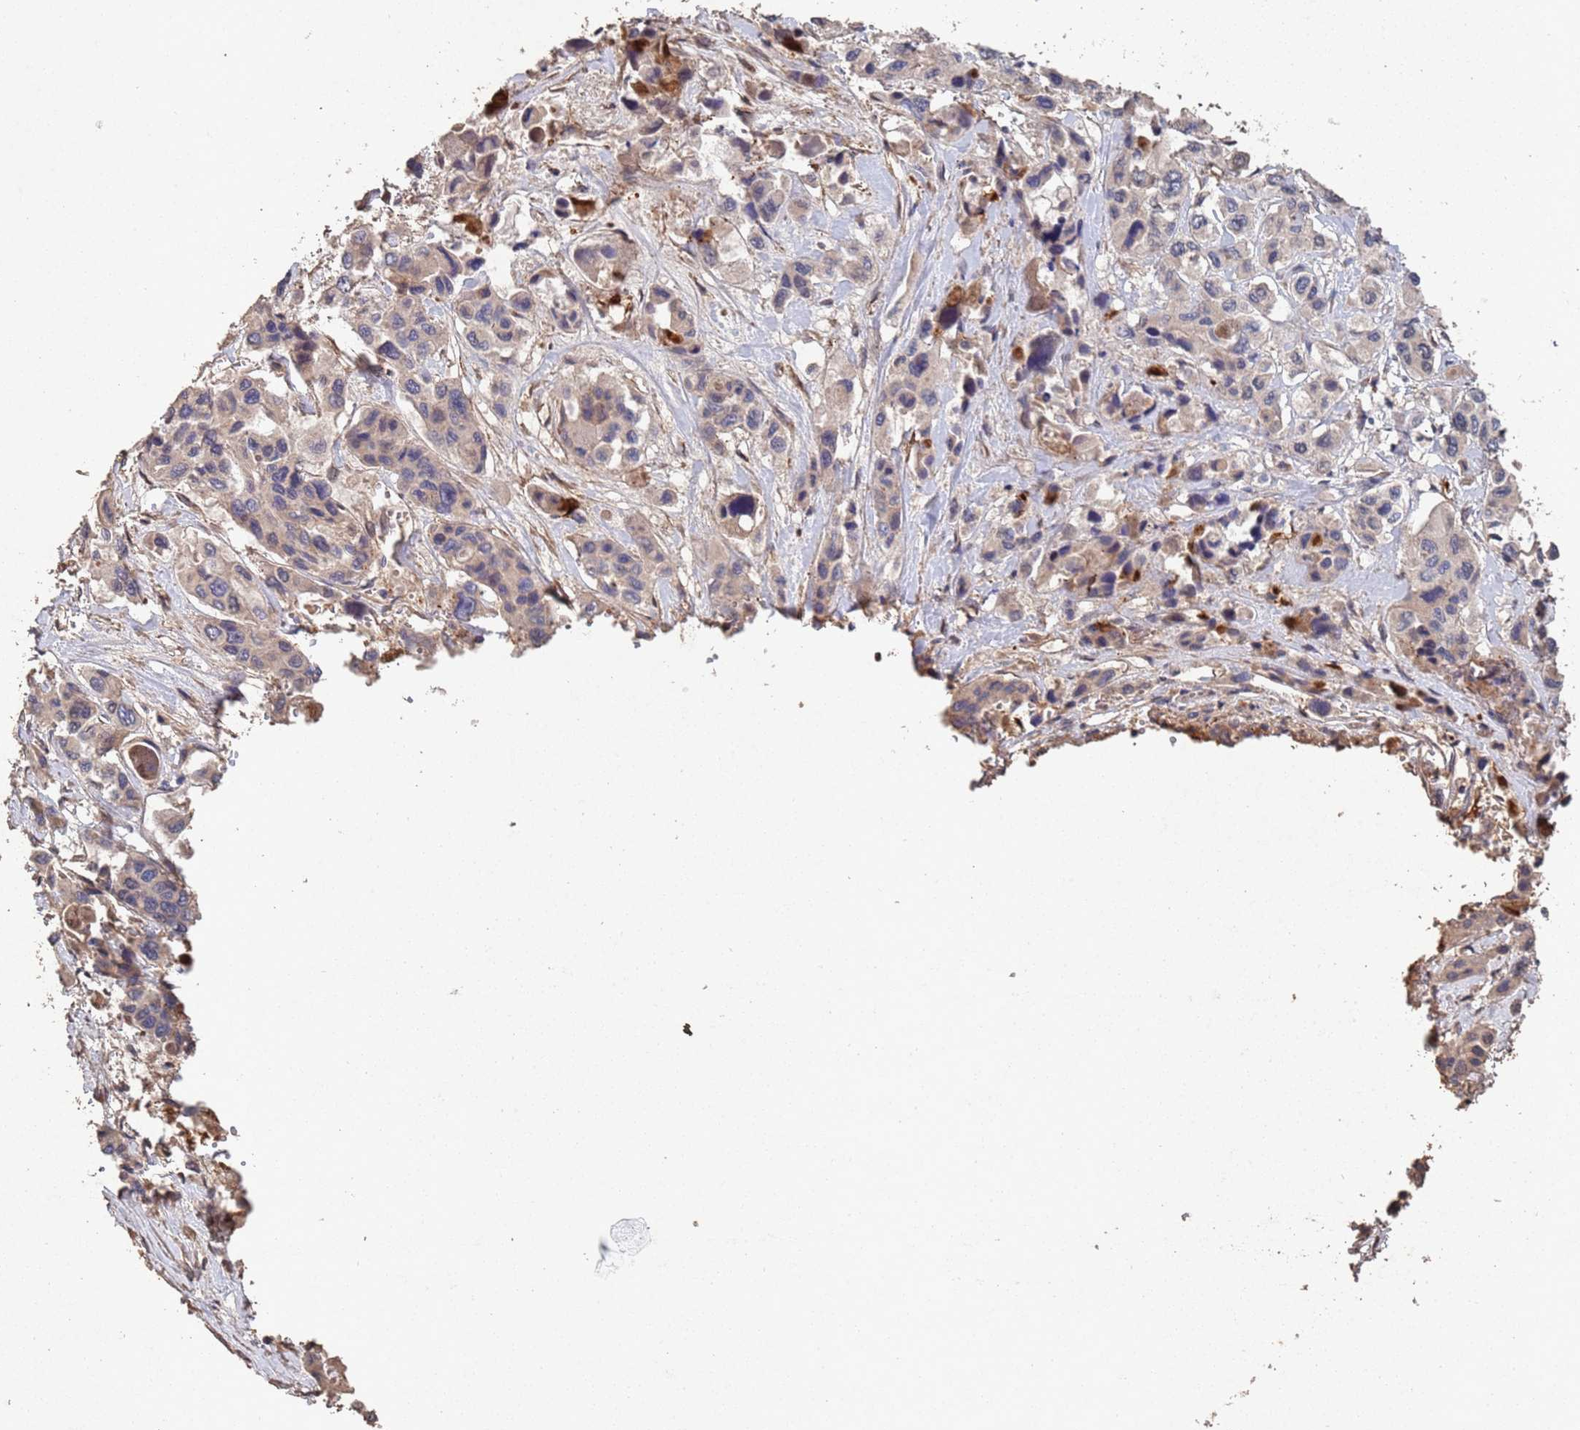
{"staining": {"intensity": "negative", "quantity": "none", "location": "none"}, "tissue": "pancreatic cancer", "cell_type": "Tumor cells", "image_type": "cancer", "snomed": [{"axis": "morphology", "description": "Adenocarcinoma, NOS"}, {"axis": "topography", "description": "Pancreas"}], "caption": "This is an immunohistochemistry (IHC) micrograph of pancreatic adenocarcinoma. There is no expression in tumor cells.", "gene": "FRAT1", "patient": {"sex": "male", "age": 92}}